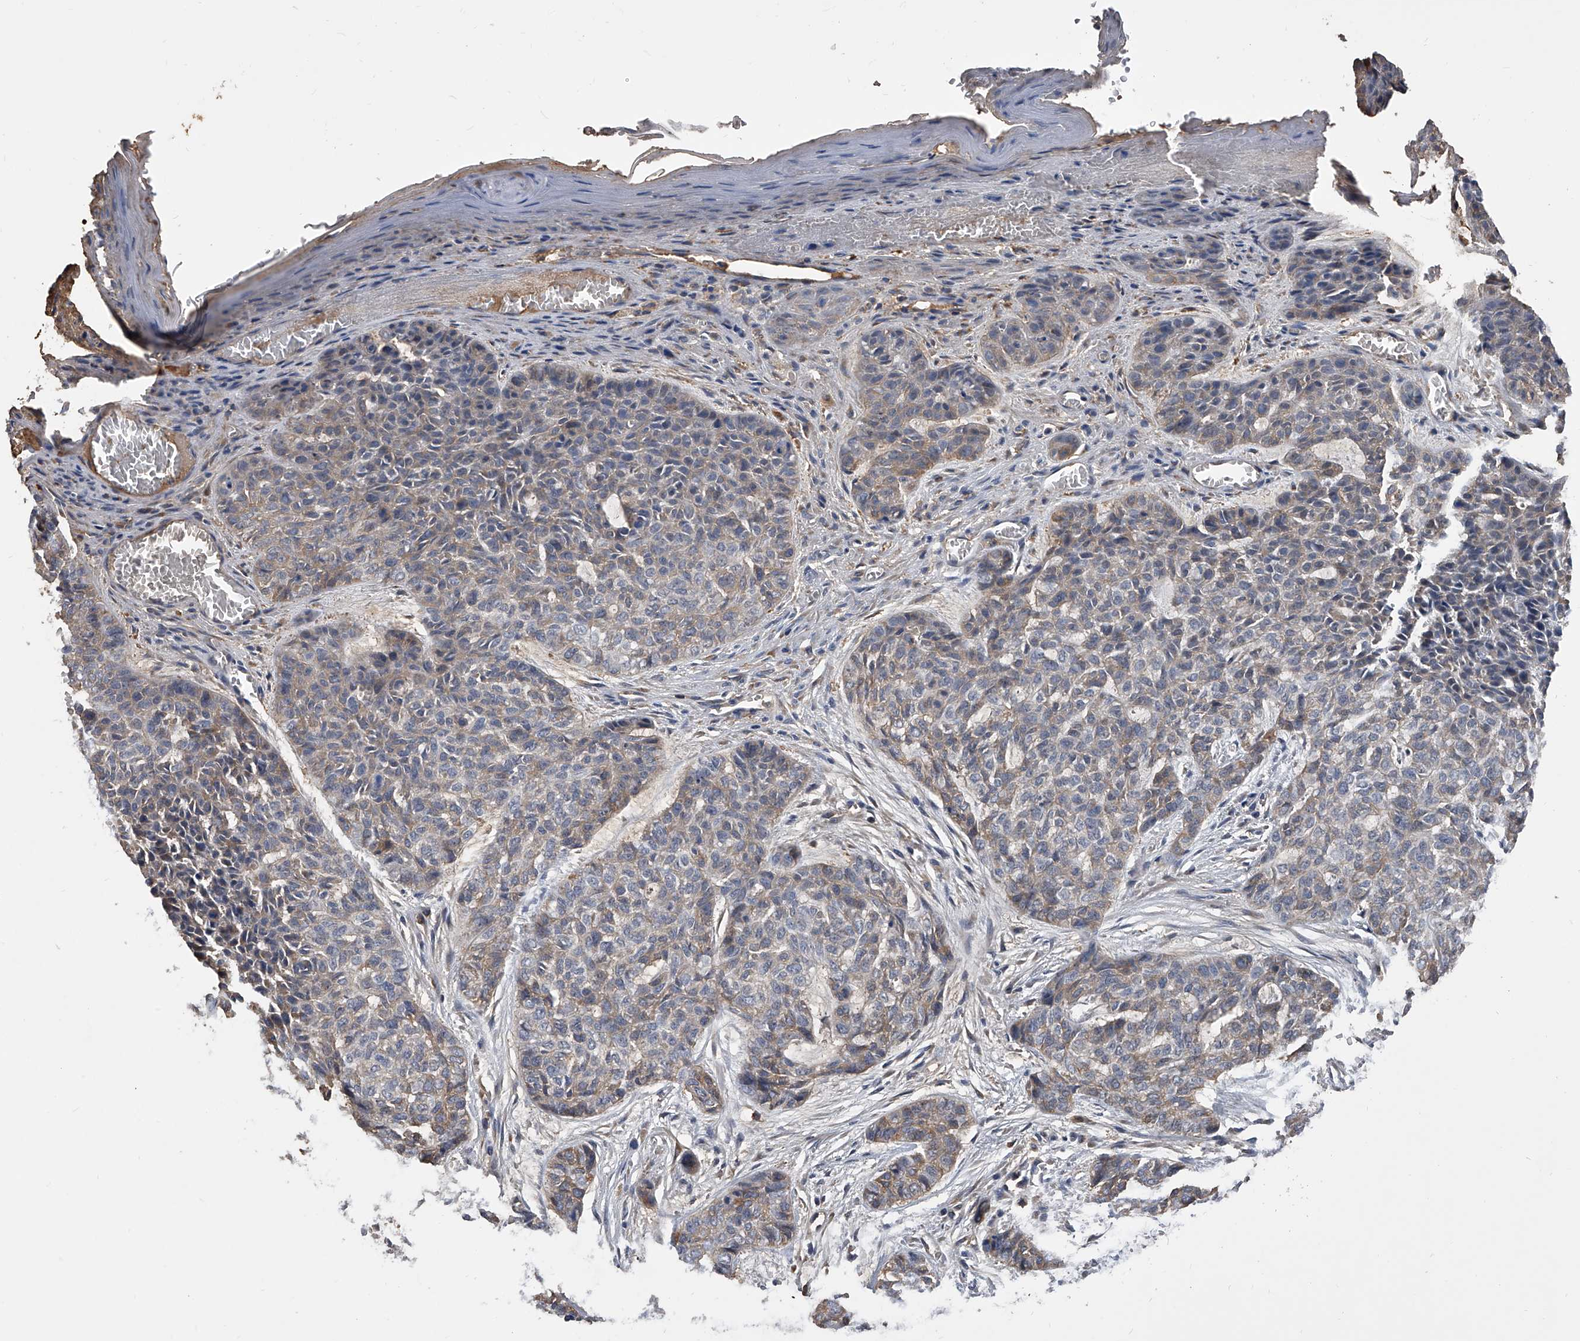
{"staining": {"intensity": "weak", "quantity": "25%-75%", "location": "cytoplasmic/membranous"}, "tissue": "skin cancer", "cell_type": "Tumor cells", "image_type": "cancer", "snomed": [{"axis": "morphology", "description": "Basal cell carcinoma"}, {"axis": "topography", "description": "Skin"}], "caption": "Basal cell carcinoma (skin) stained with a protein marker reveals weak staining in tumor cells.", "gene": "ZNF25", "patient": {"sex": "female", "age": 64}}